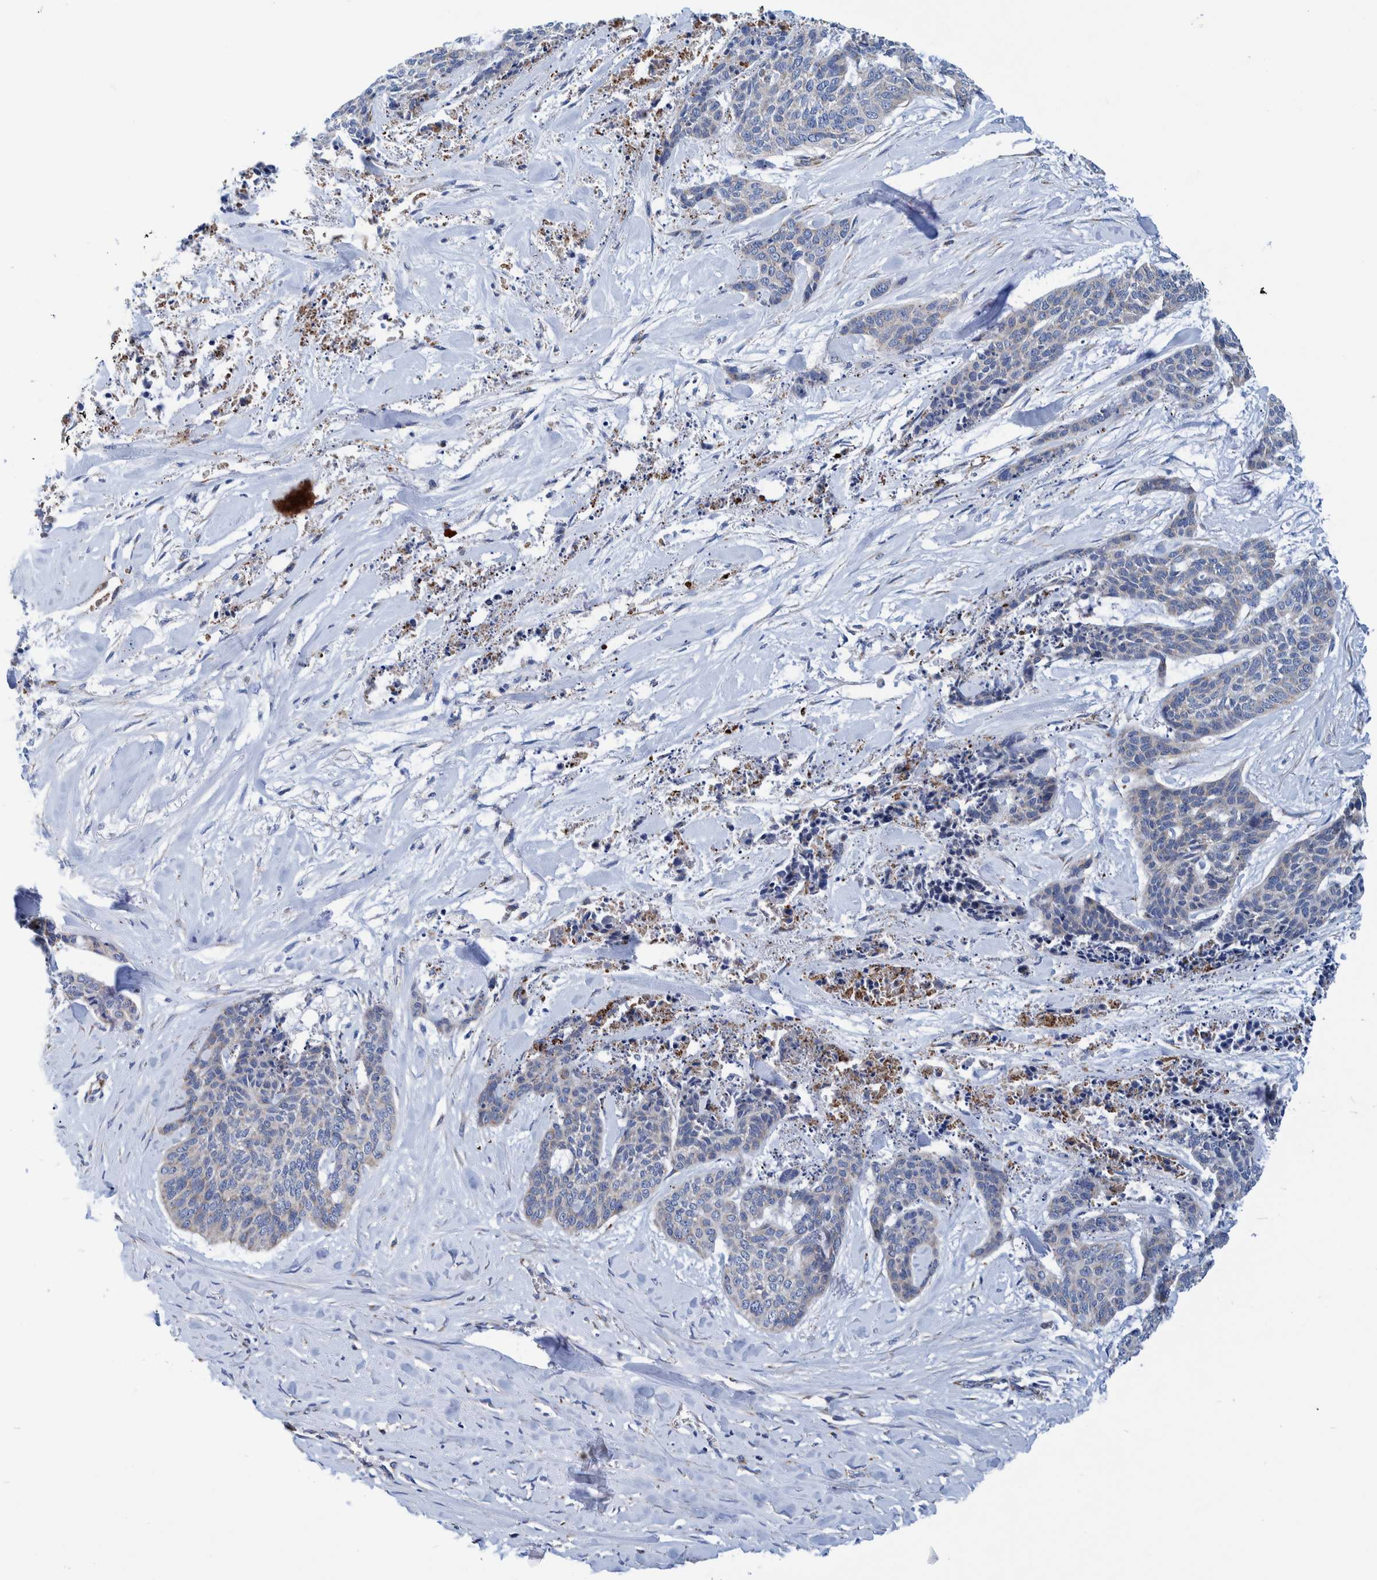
{"staining": {"intensity": "negative", "quantity": "none", "location": "none"}, "tissue": "skin cancer", "cell_type": "Tumor cells", "image_type": "cancer", "snomed": [{"axis": "morphology", "description": "Basal cell carcinoma"}, {"axis": "topography", "description": "Skin"}], "caption": "Immunohistochemistry of basal cell carcinoma (skin) demonstrates no positivity in tumor cells. (Brightfield microscopy of DAB (3,3'-diaminobenzidine) immunohistochemistry at high magnification).", "gene": "BZW2", "patient": {"sex": "female", "age": 64}}